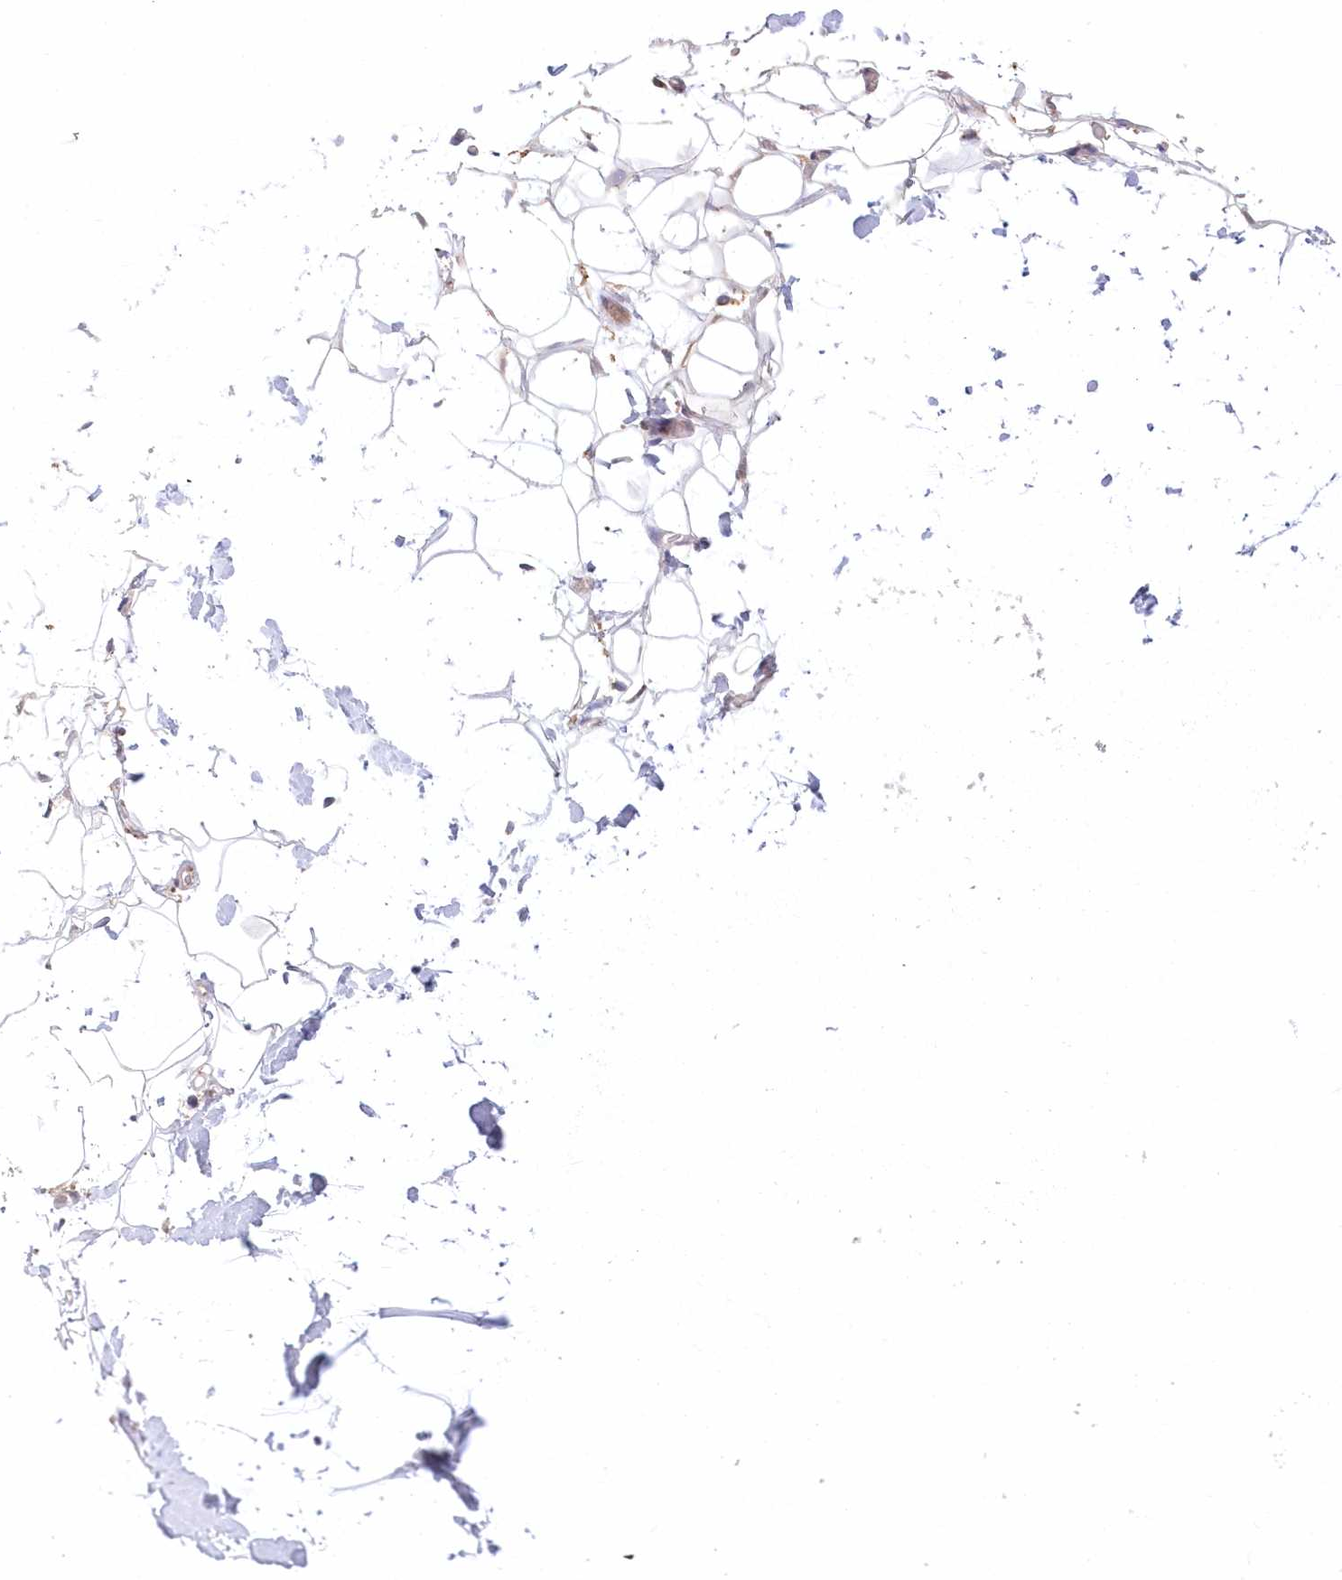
{"staining": {"intensity": "negative", "quantity": "none", "location": "none"}, "tissue": "adipose tissue", "cell_type": "Adipocytes", "image_type": "normal", "snomed": [{"axis": "morphology", "description": "Normal tissue, NOS"}, {"axis": "topography", "description": "Breast"}], "caption": "The photomicrograph demonstrates no staining of adipocytes in normal adipose tissue.", "gene": "RNPEP", "patient": {"sex": "female", "age": 26}}